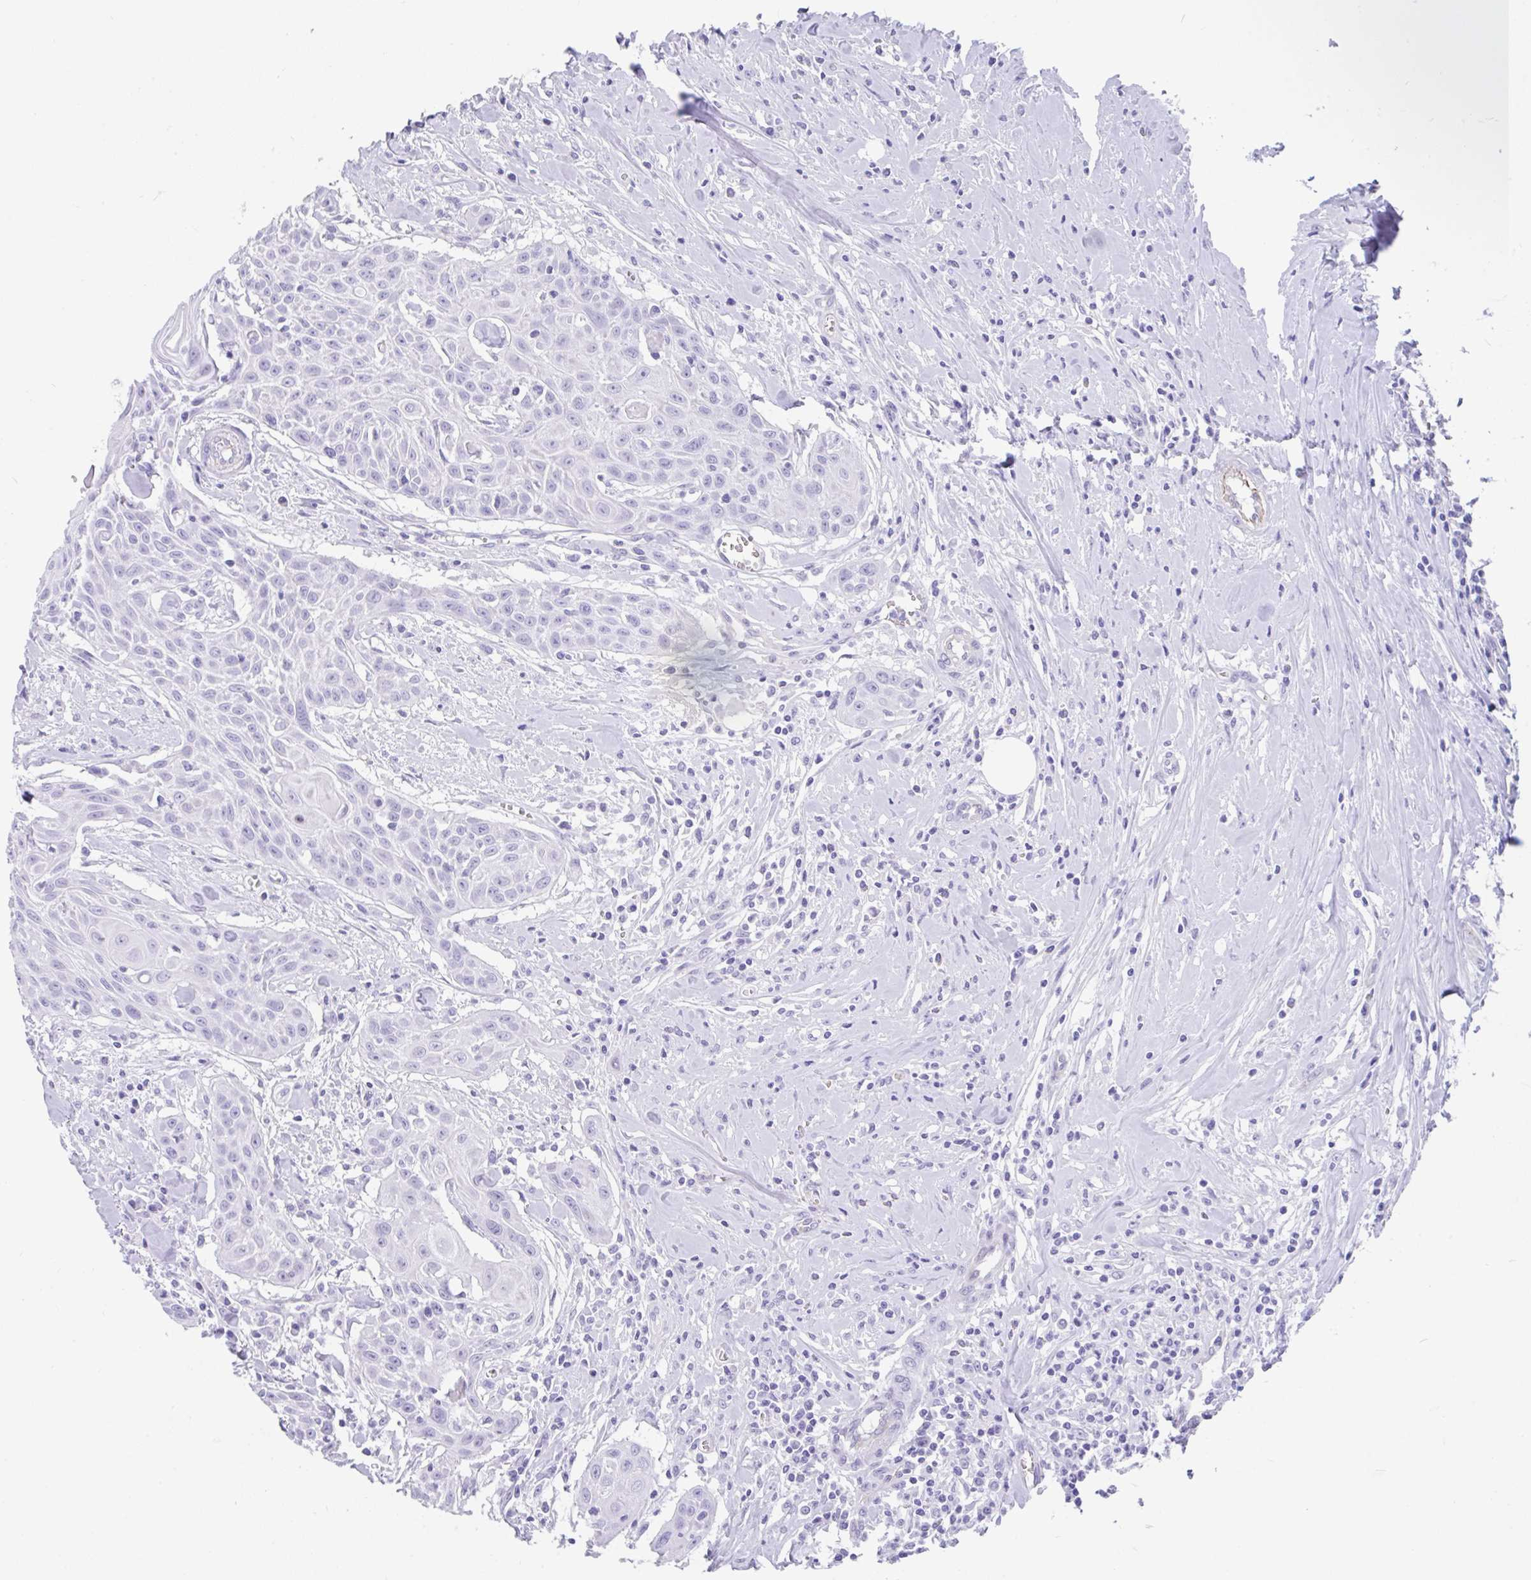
{"staining": {"intensity": "negative", "quantity": "none", "location": "none"}, "tissue": "head and neck cancer", "cell_type": "Tumor cells", "image_type": "cancer", "snomed": [{"axis": "morphology", "description": "Squamous cell carcinoma, NOS"}, {"axis": "topography", "description": "Lymph node"}, {"axis": "topography", "description": "Salivary gland"}, {"axis": "topography", "description": "Head-Neck"}], "caption": "DAB (3,3'-diaminobenzidine) immunohistochemical staining of human head and neck cancer demonstrates no significant staining in tumor cells.", "gene": "FAM107A", "patient": {"sex": "female", "age": 74}}